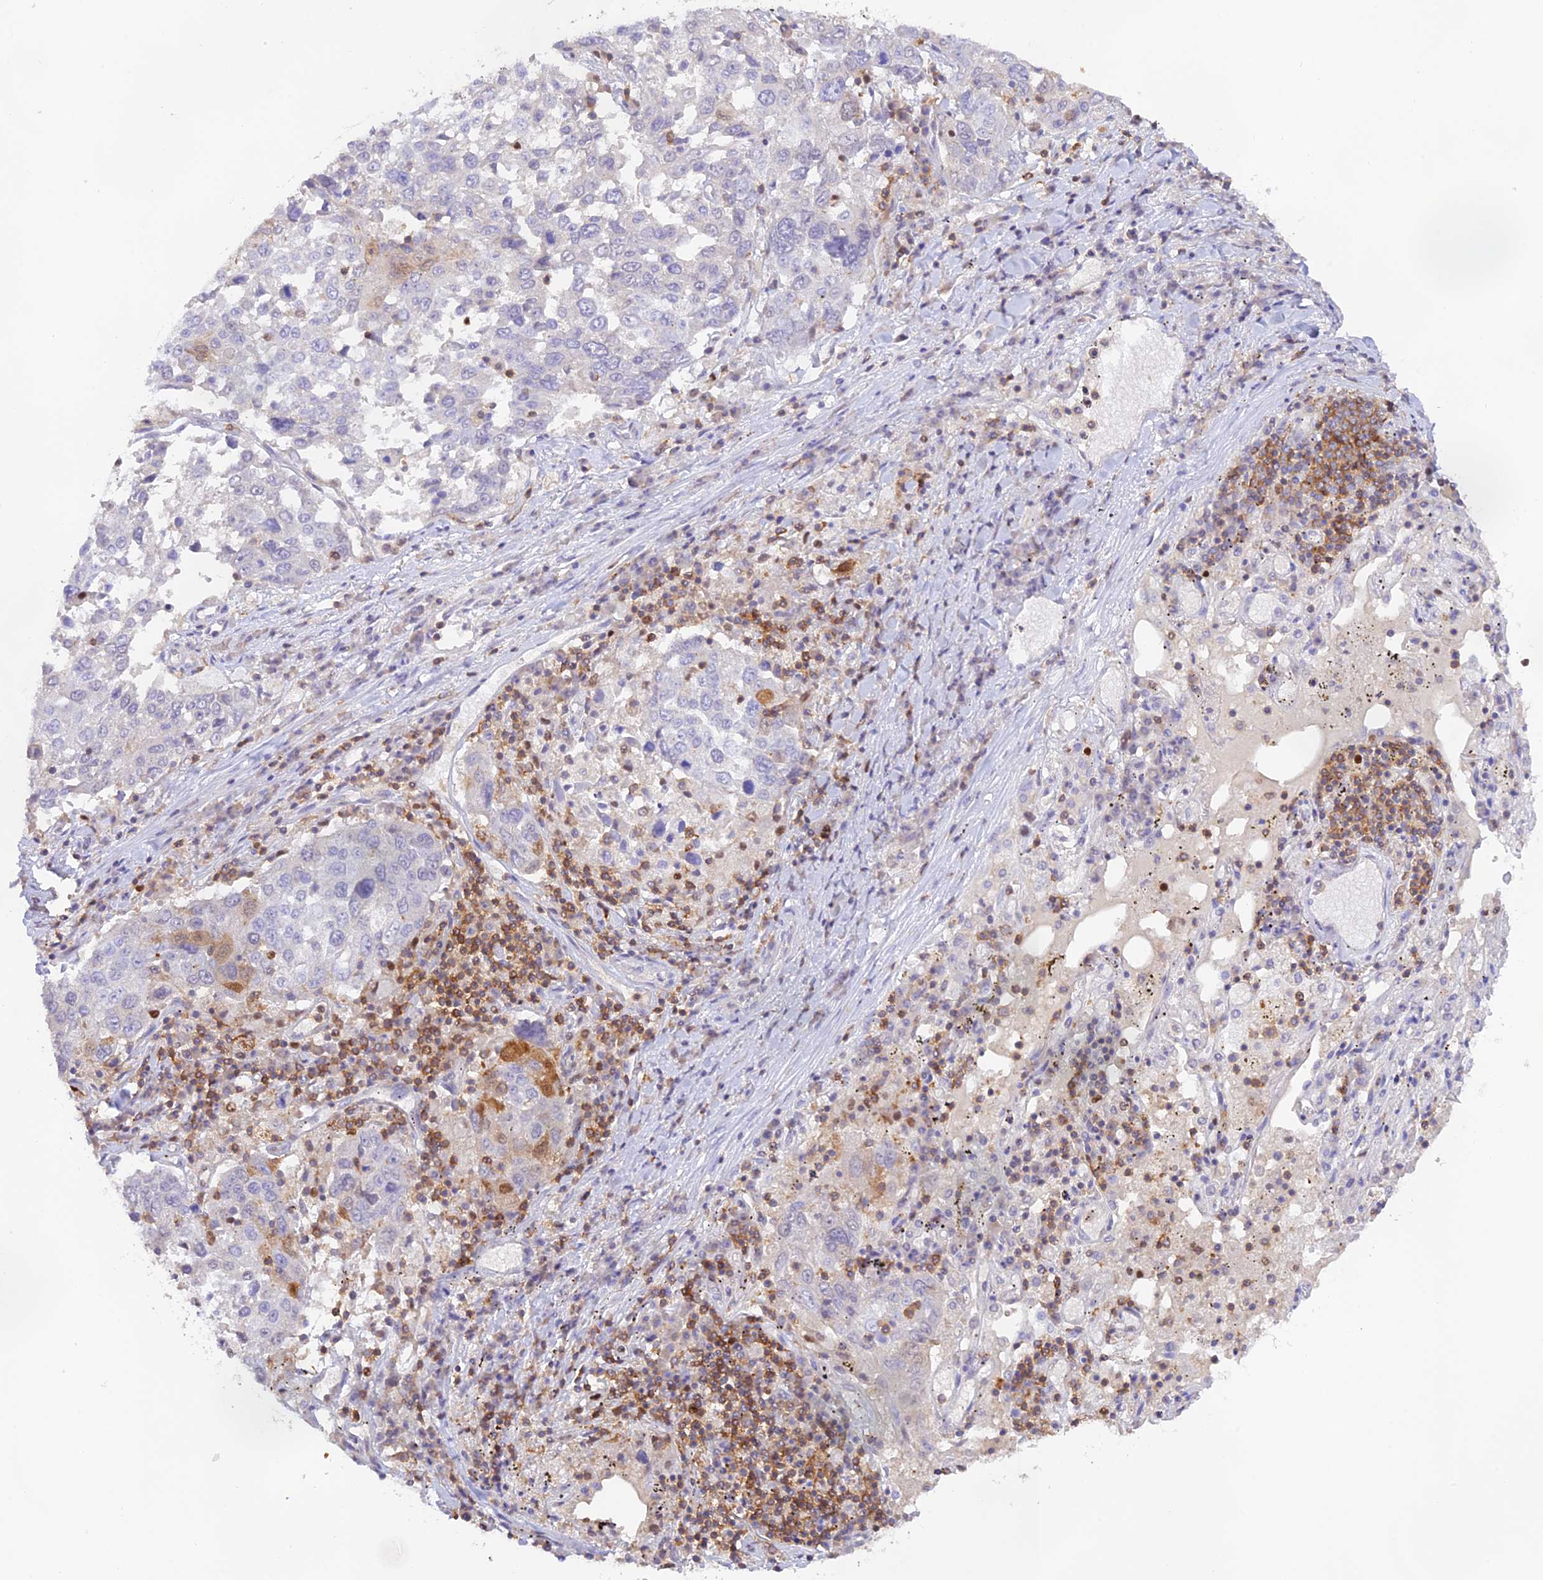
{"staining": {"intensity": "negative", "quantity": "none", "location": "none"}, "tissue": "lung cancer", "cell_type": "Tumor cells", "image_type": "cancer", "snomed": [{"axis": "morphology", "description": "Squamous cell carcinoma, NOS"}, {"axis": "topography", "description": "Lung"}], "caption": "Human lung squamous cell carcinoma stained for a protein using IHC demonstrates no staining in tumor cells.", "gene": "DENND1C", "patient": {"sex": "male", "age": 65}}